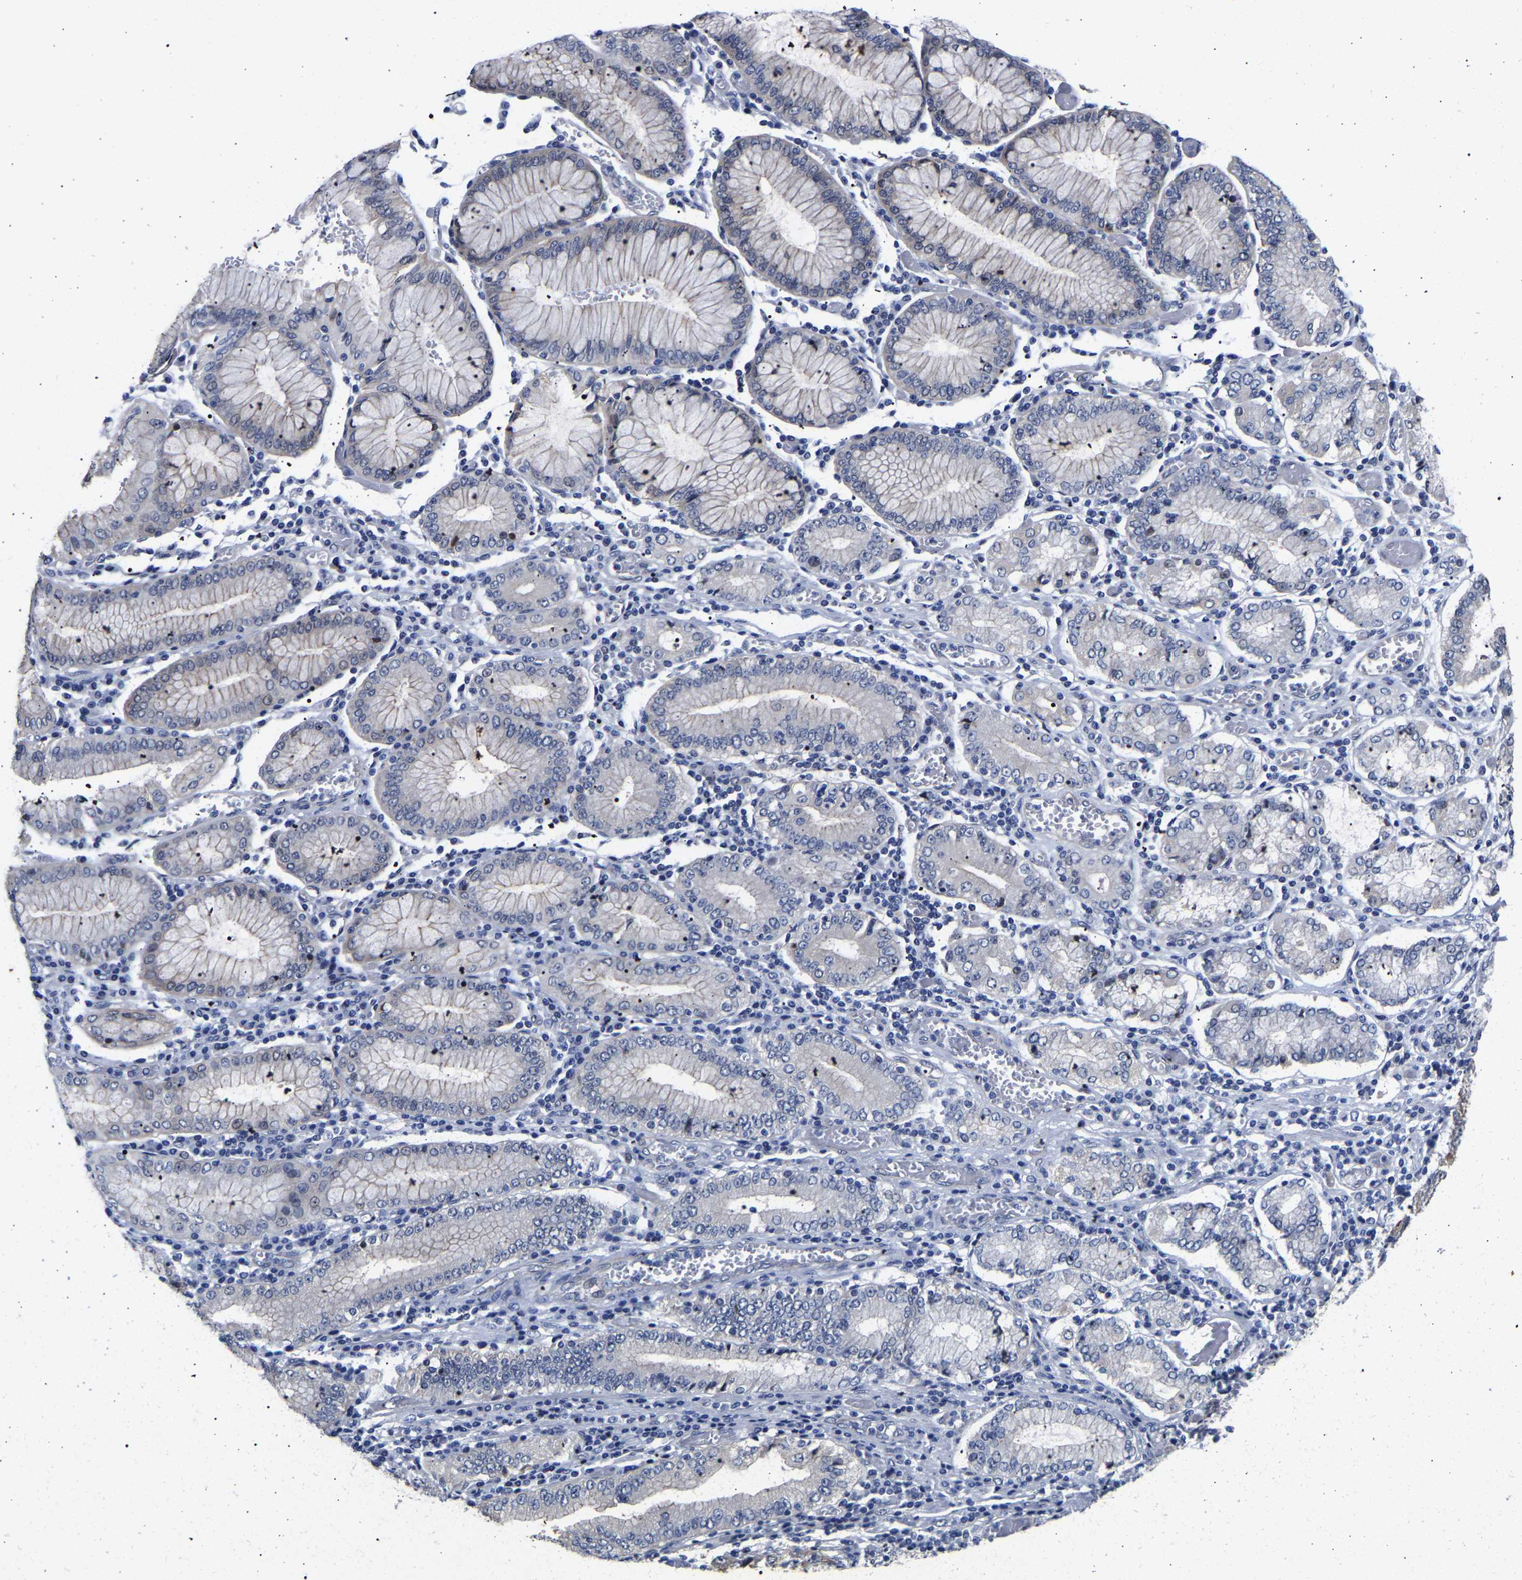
{"staining": {"intensity": "negative", "quantity": "none", "location": "none"}, "tissue": "stomach cancer", "cell_type": "Tumor cells", "image_type": "cancer", "snomed": [{"axis": "morphology", "description": "Adenocarcinoma, NOS"}, {"axis": "topography", "description": "Stomach"}], "caption": "DAB (3,3'-diaminobenzidine) immunohistochemical staining of stomach cancer (adenocarcinoma) demonstrates no significant staining in tumor cells.", "gene": "CCDC6", "patient": {"sex": "female", "age": 73}}